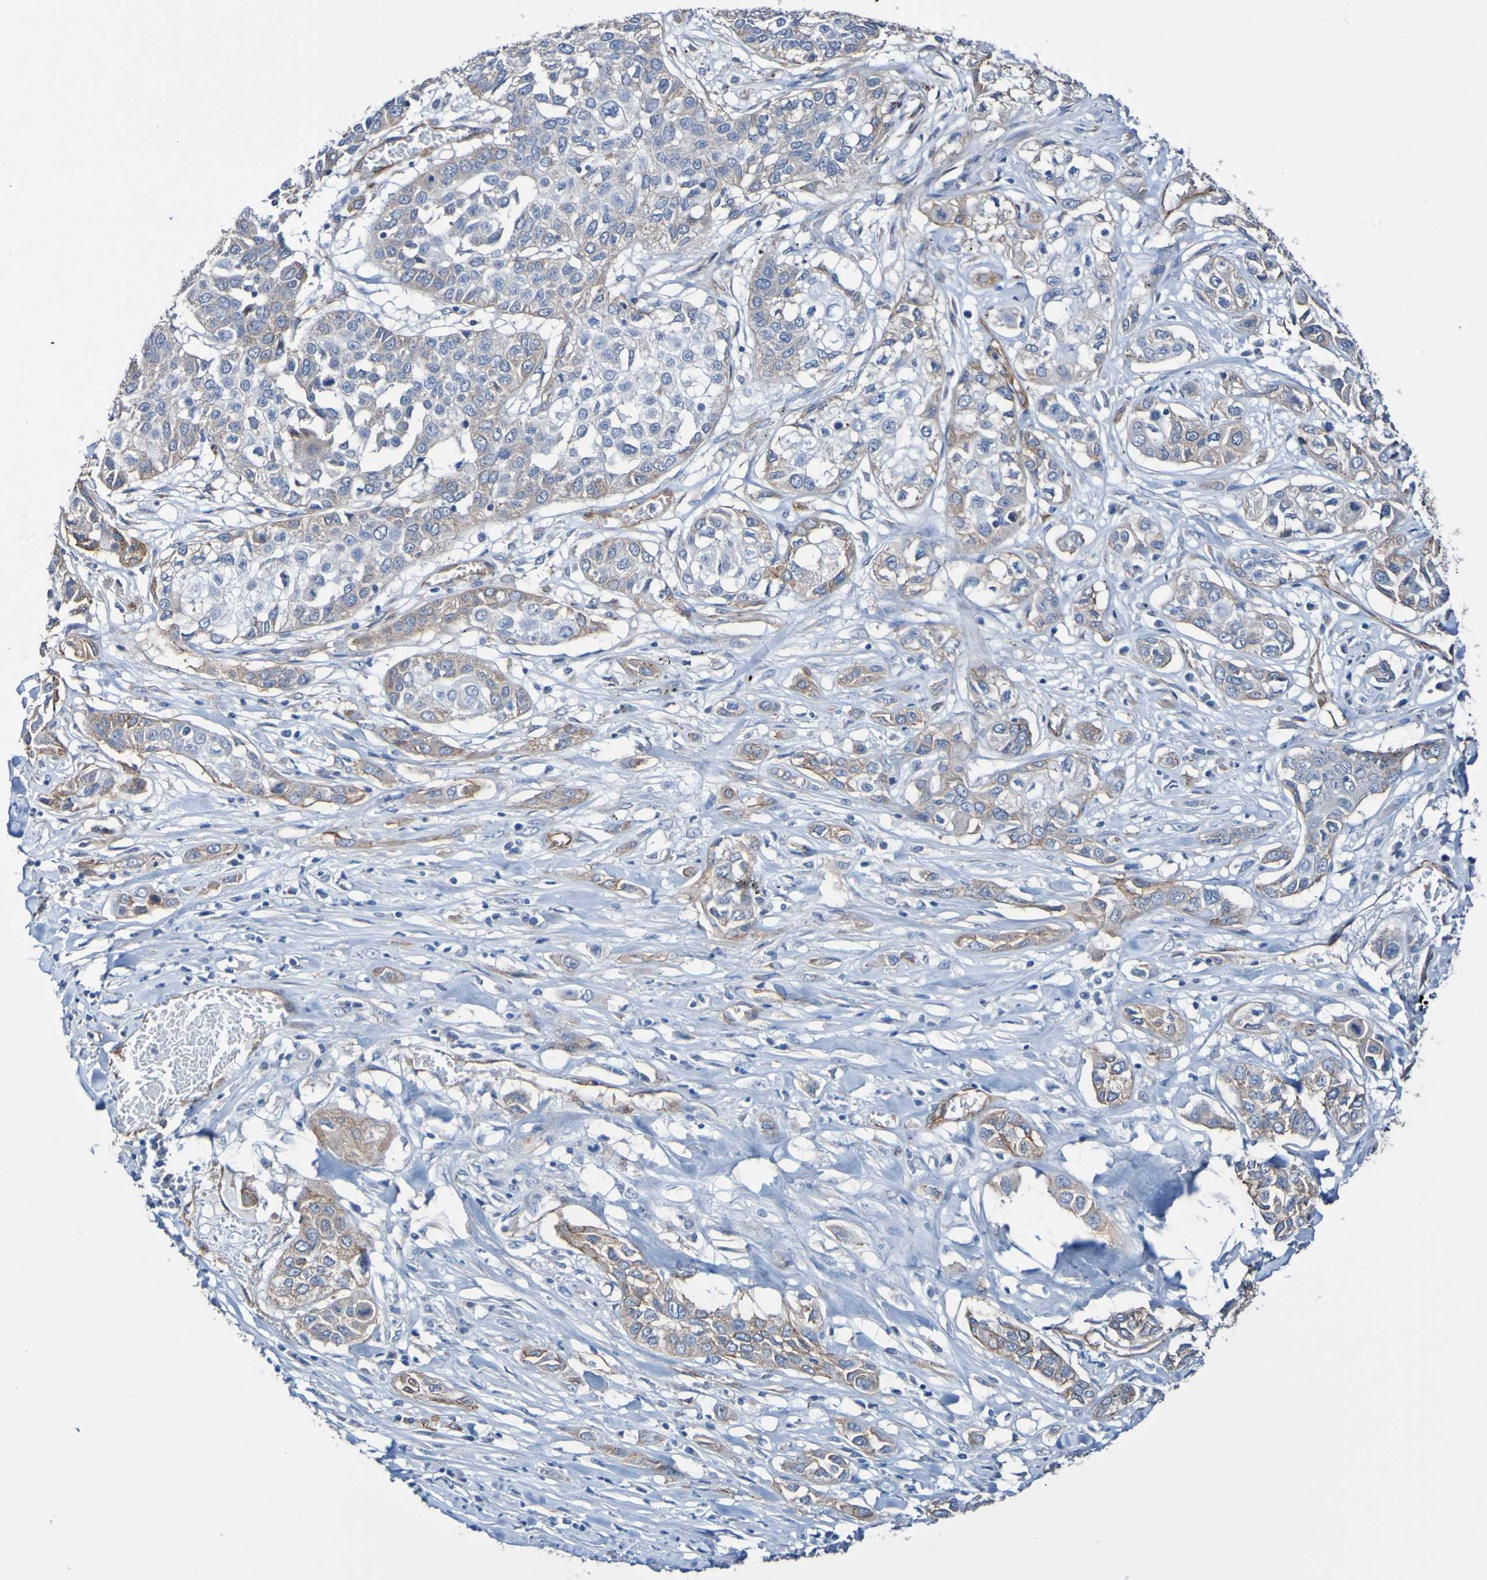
{"staining": {"intensity": "weak", "quantity": "25%-75%", "location": "cytoplasmic/membranous"}, "tissue": "lung cancer", "cell_type": "Tumor cells", "image_type": "cancer", "snomed": [{"axis": "morphology", "description": "Squamous cell carcinoma, NOS"}, {"axis": "topography", "description": "Lung"}], "caption": "Human lung cancer (squamous cell carcinoma) stained with a protein marker demonstrates weak staining in tumor cells.", "gene": "ELMOD3", "patient": {"sex": "male", "age": 71}}